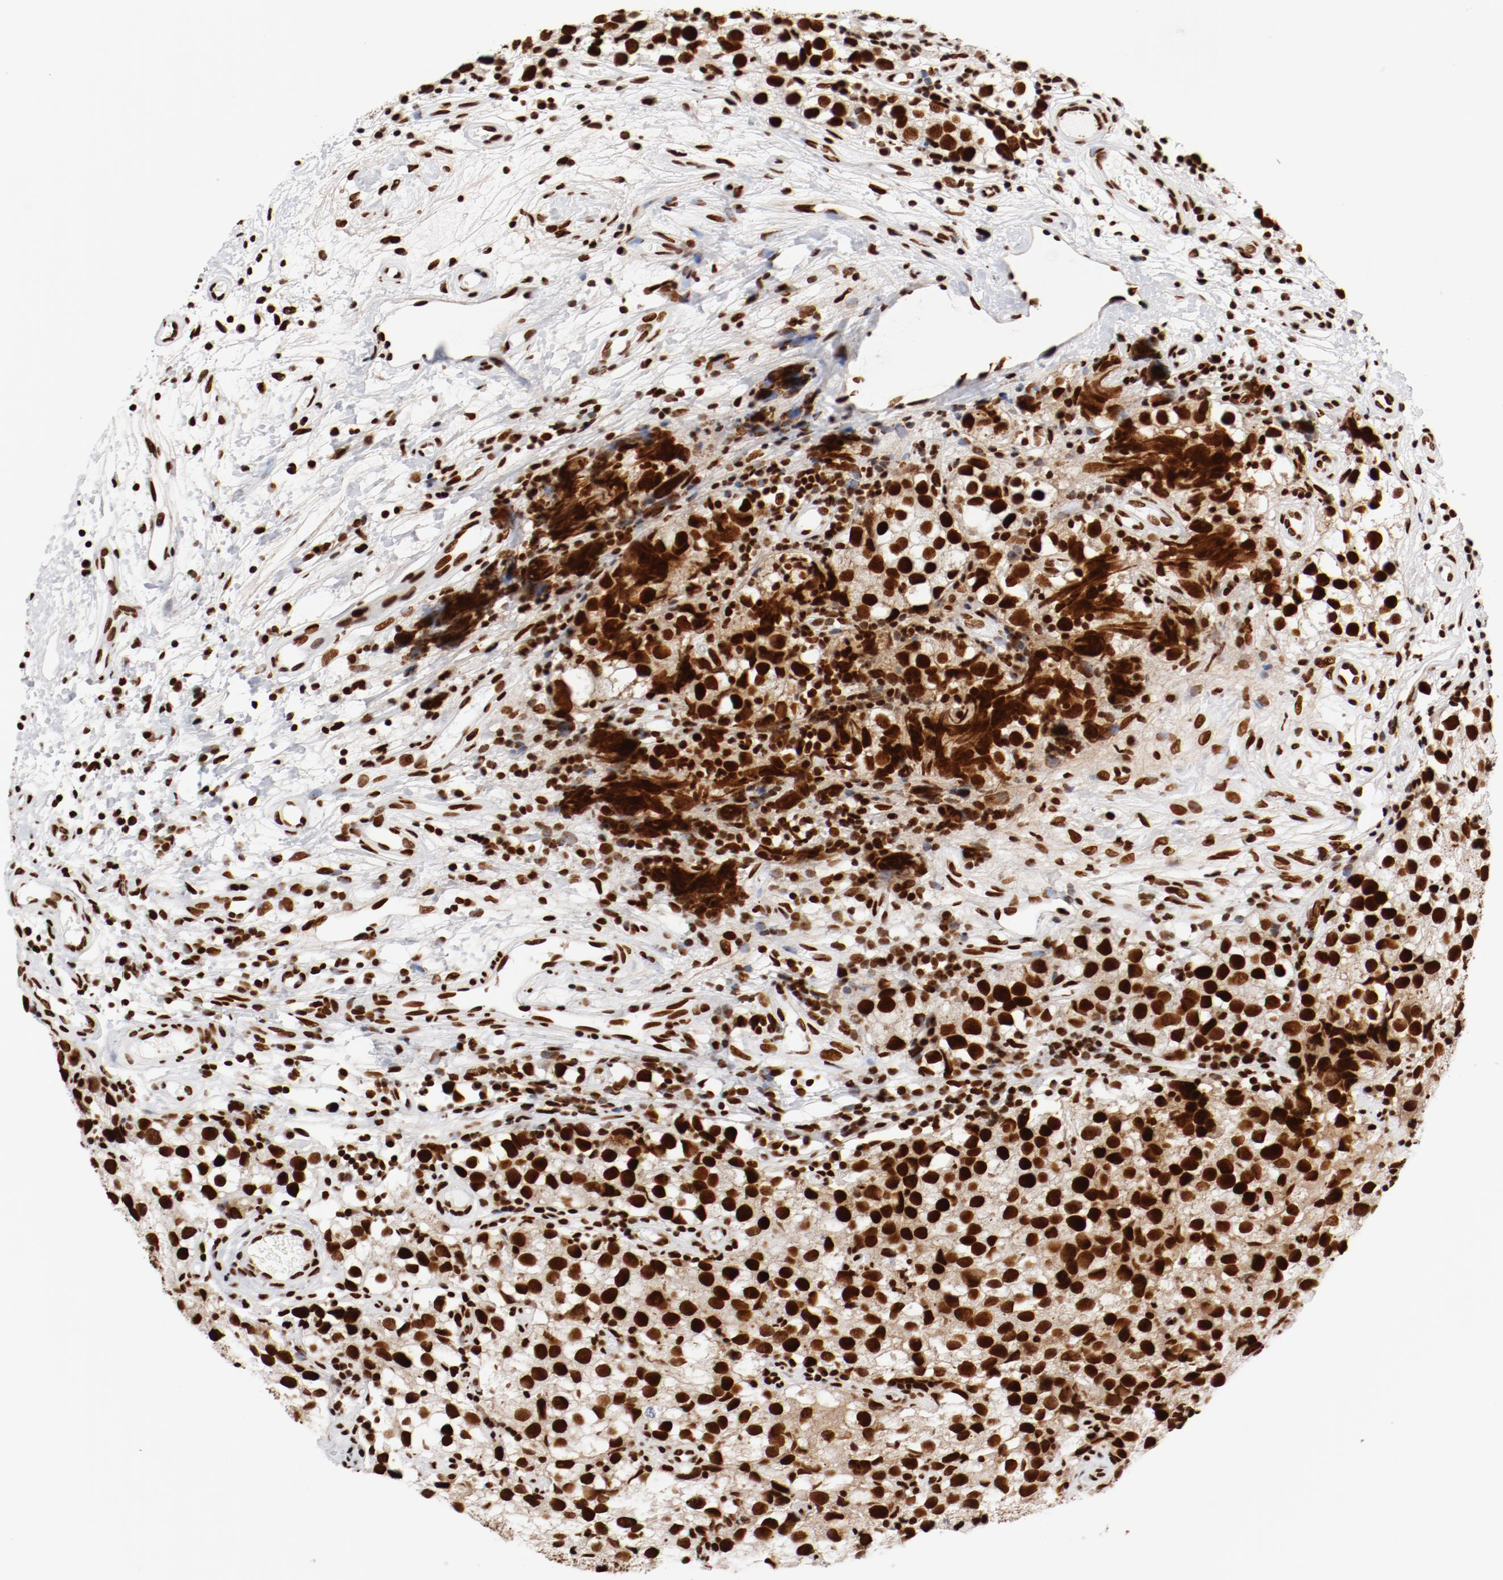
{"staining": {"intensity": "strong", "quantity": ">75%", "location": "nuclear"}, "tissue": "testis cancer", "cell_type": "Tumor cells", "image_type": "cancer", "snomed": [{"axis": "morphology", "description": "Seminoma, NOS"}, {"axis": "topography", "description": "Testis"}], "caption": "Immunohistochemical staining of testis seminoma demonstrates high levels of strong nuclear protein expression in approximately >75% of tumor cells.", "gene": "CTBP1", "patient": {"sex": "male", "age": 39}}